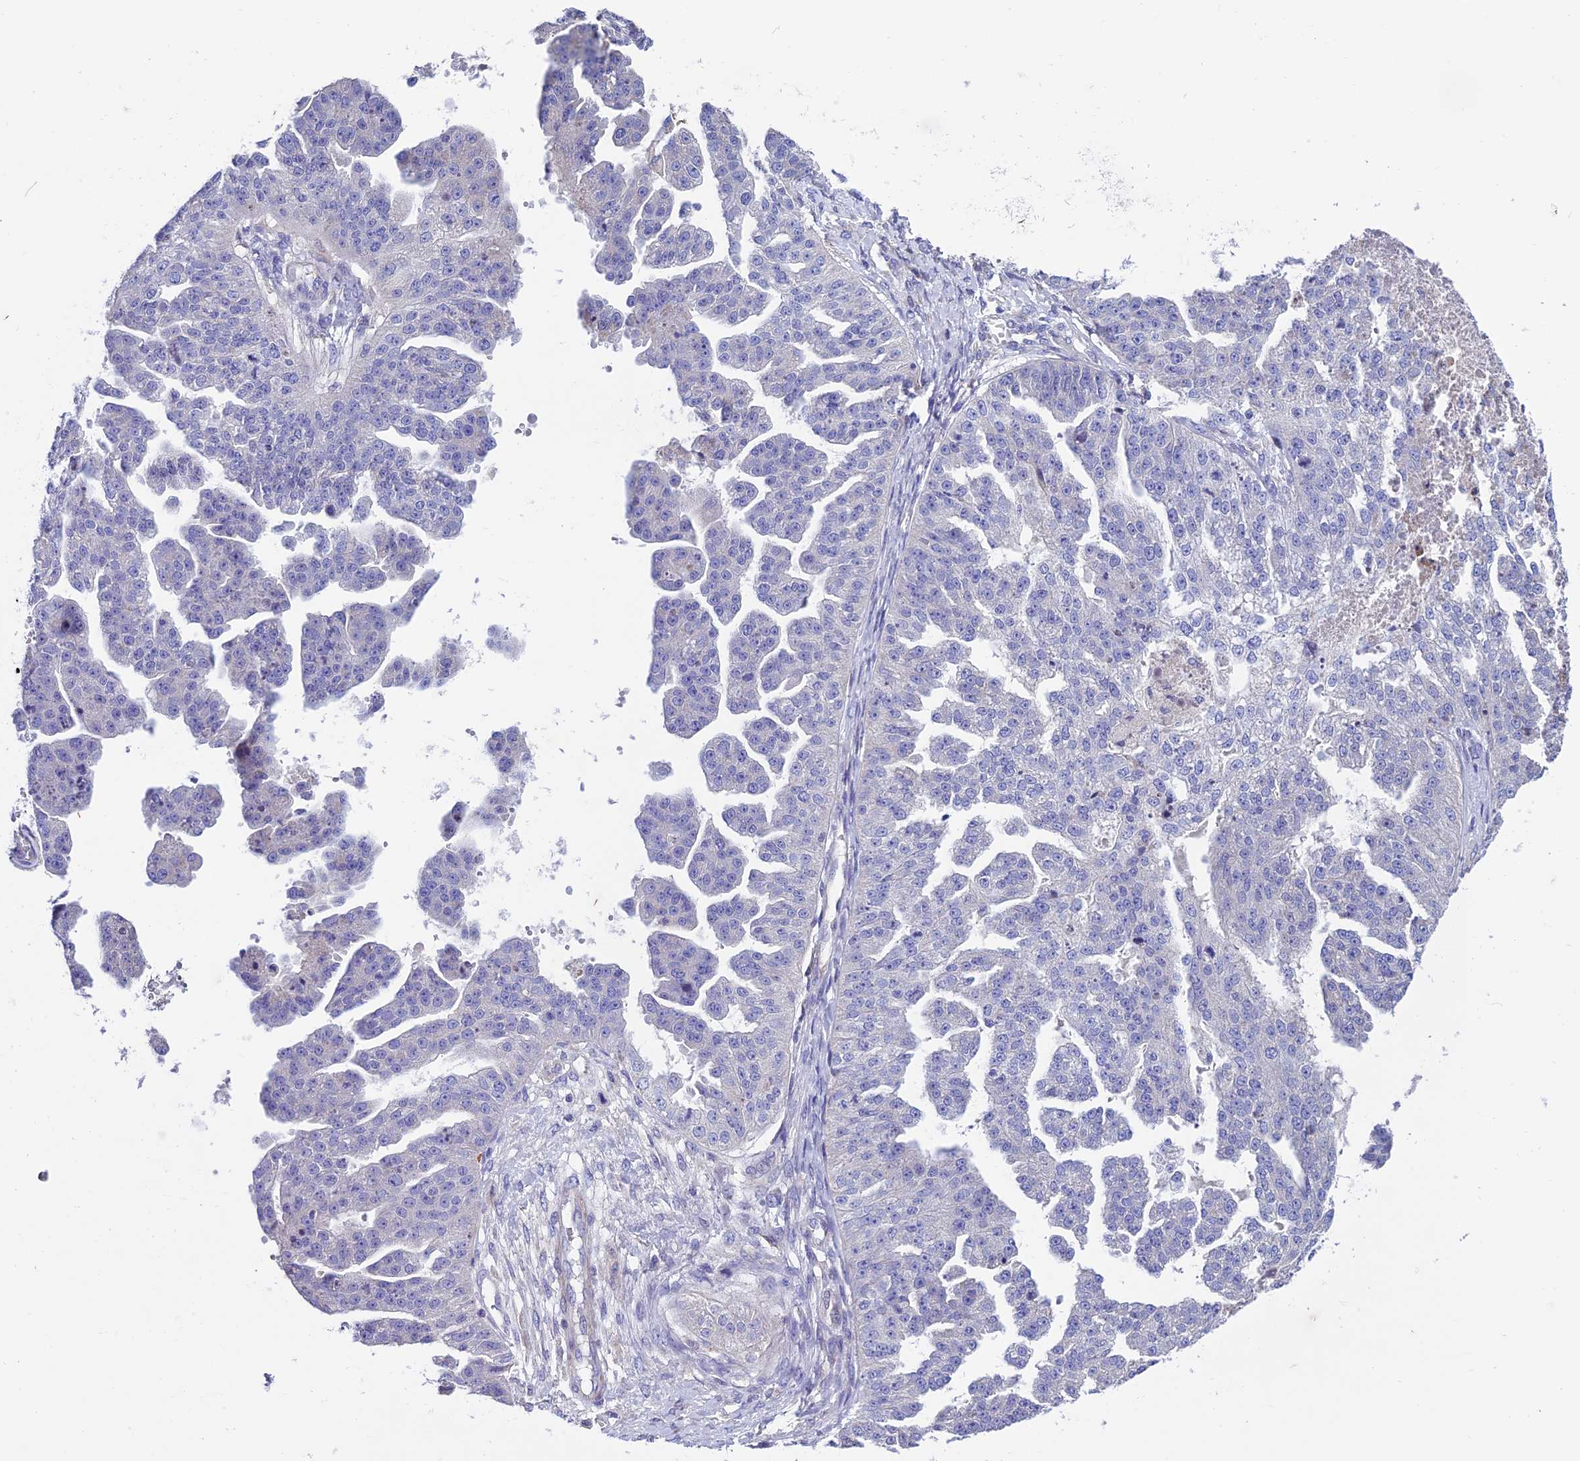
{"staining": {"intensity": "negative", "quantity": "none", "location": "none"}, "tissue": "ovarian cancer", "cell_type": "Tumor cells", "image_type": "cancer", "snomed": [{"axis": "morphology", "description": "Cystadenocarcinoma, serous, NOS"}, {"axis": "topography", "description": "Ovary"}], "caption": "Histopathology image shows no protein expression in tumor cells of ovarian cancer (serous cystadenocarcinoma) tissue.", "gene": "FAM178B", "patient": {"sex": "female", "age": 58}}